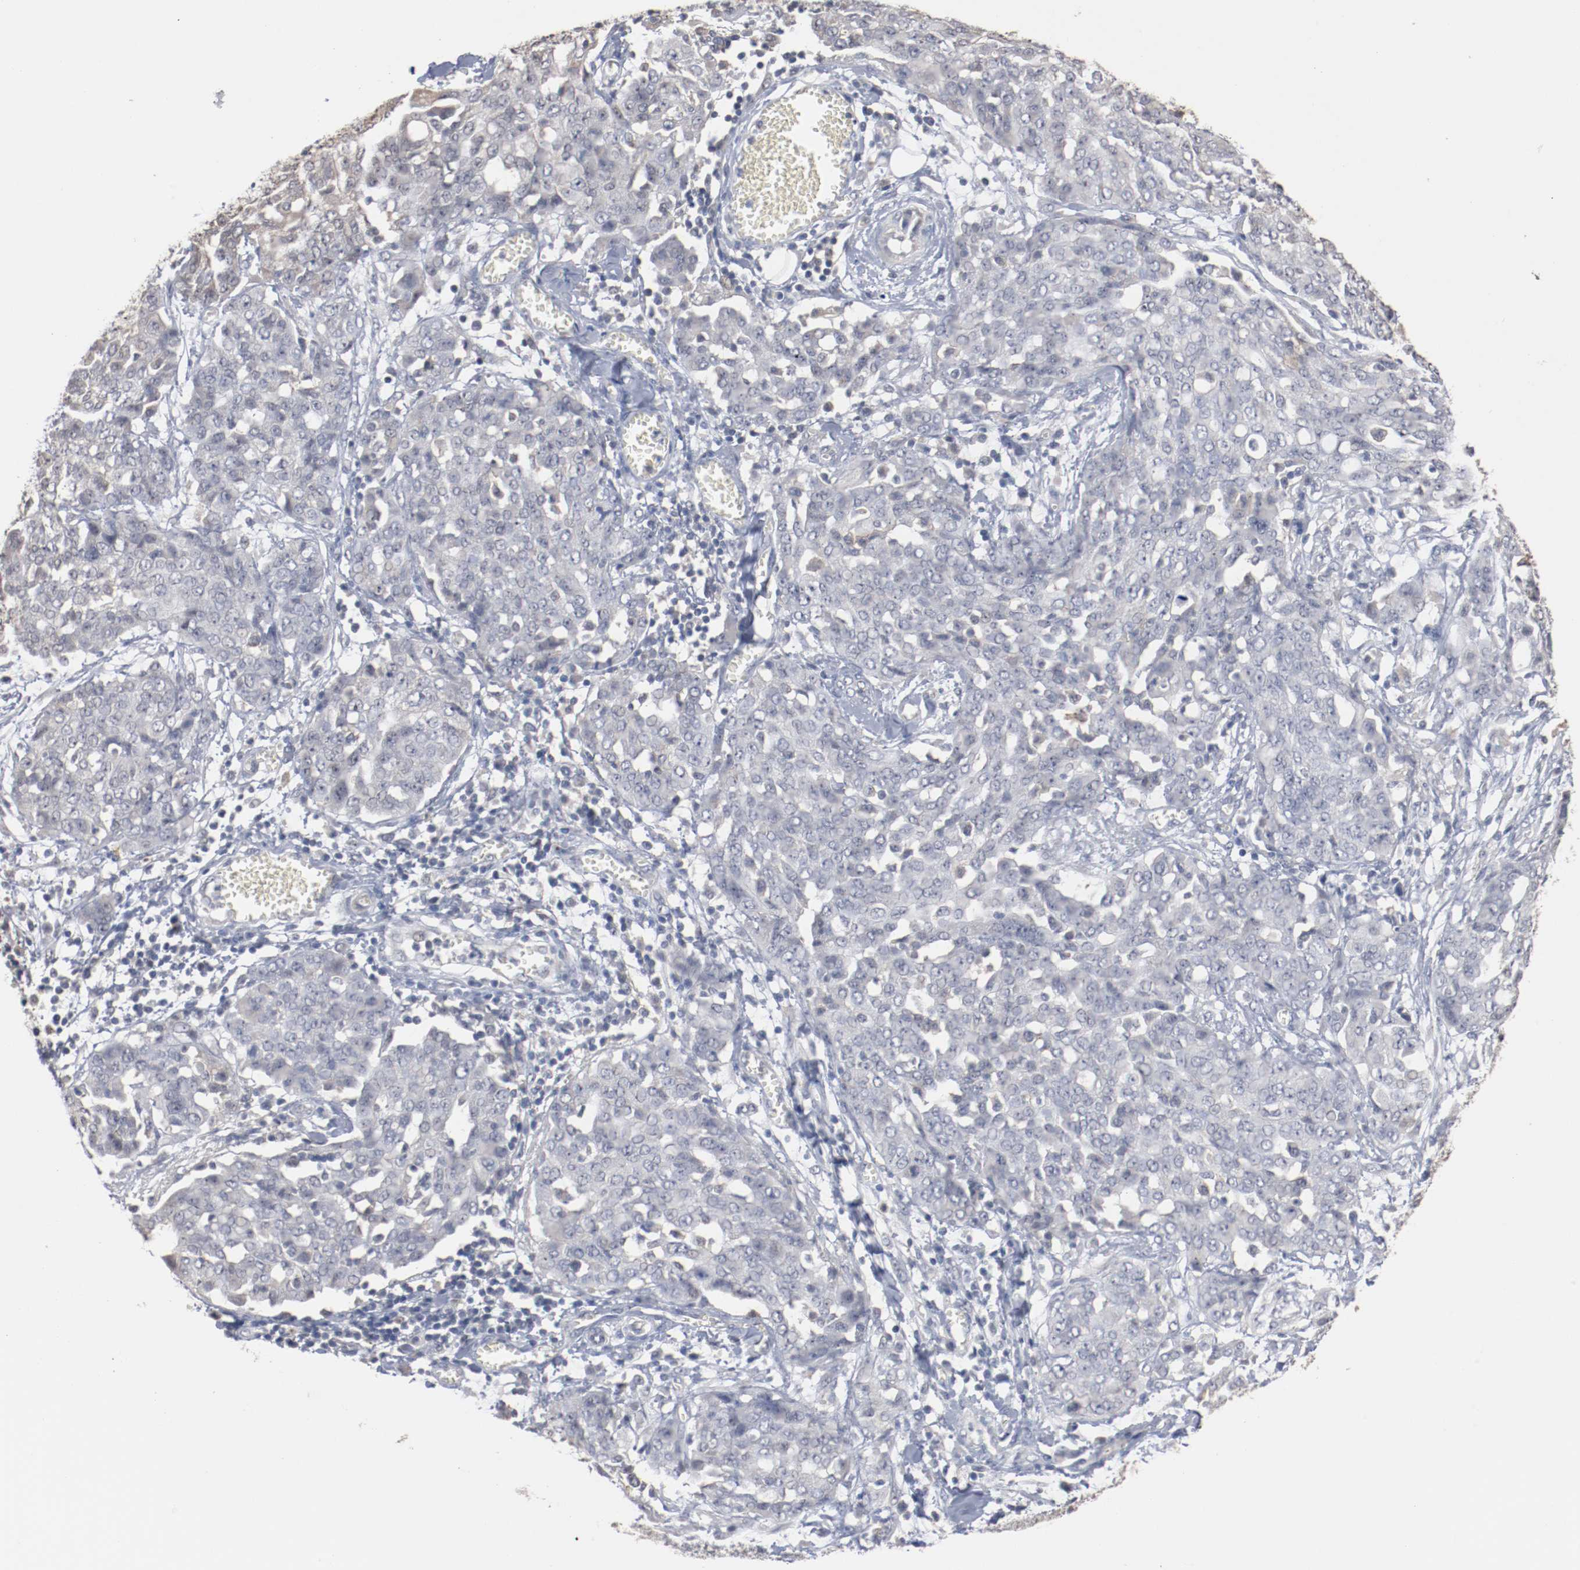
{"staining": {"intensity": "negative", "quantity": "none", "location": "none"}, "tissue": "ovarian cancer", "cell_type": "Tumor cells", "image_type": "cancer", "snomed": [{"axis": "morphology", "description": "Cystadenocarcinoma, serous, NOS"}, {"axis": "topography", "description": "Soft tissue"}, {"axis": "topography", "description": "Ovary"}], "caption": "DAB immunohistochemical staining of serous cystadenocarcinoma (ovarian) displays no significant expression in tumor cells.", "gene": "ERICH1", "patient": {"sex": "female", "age": 57}}